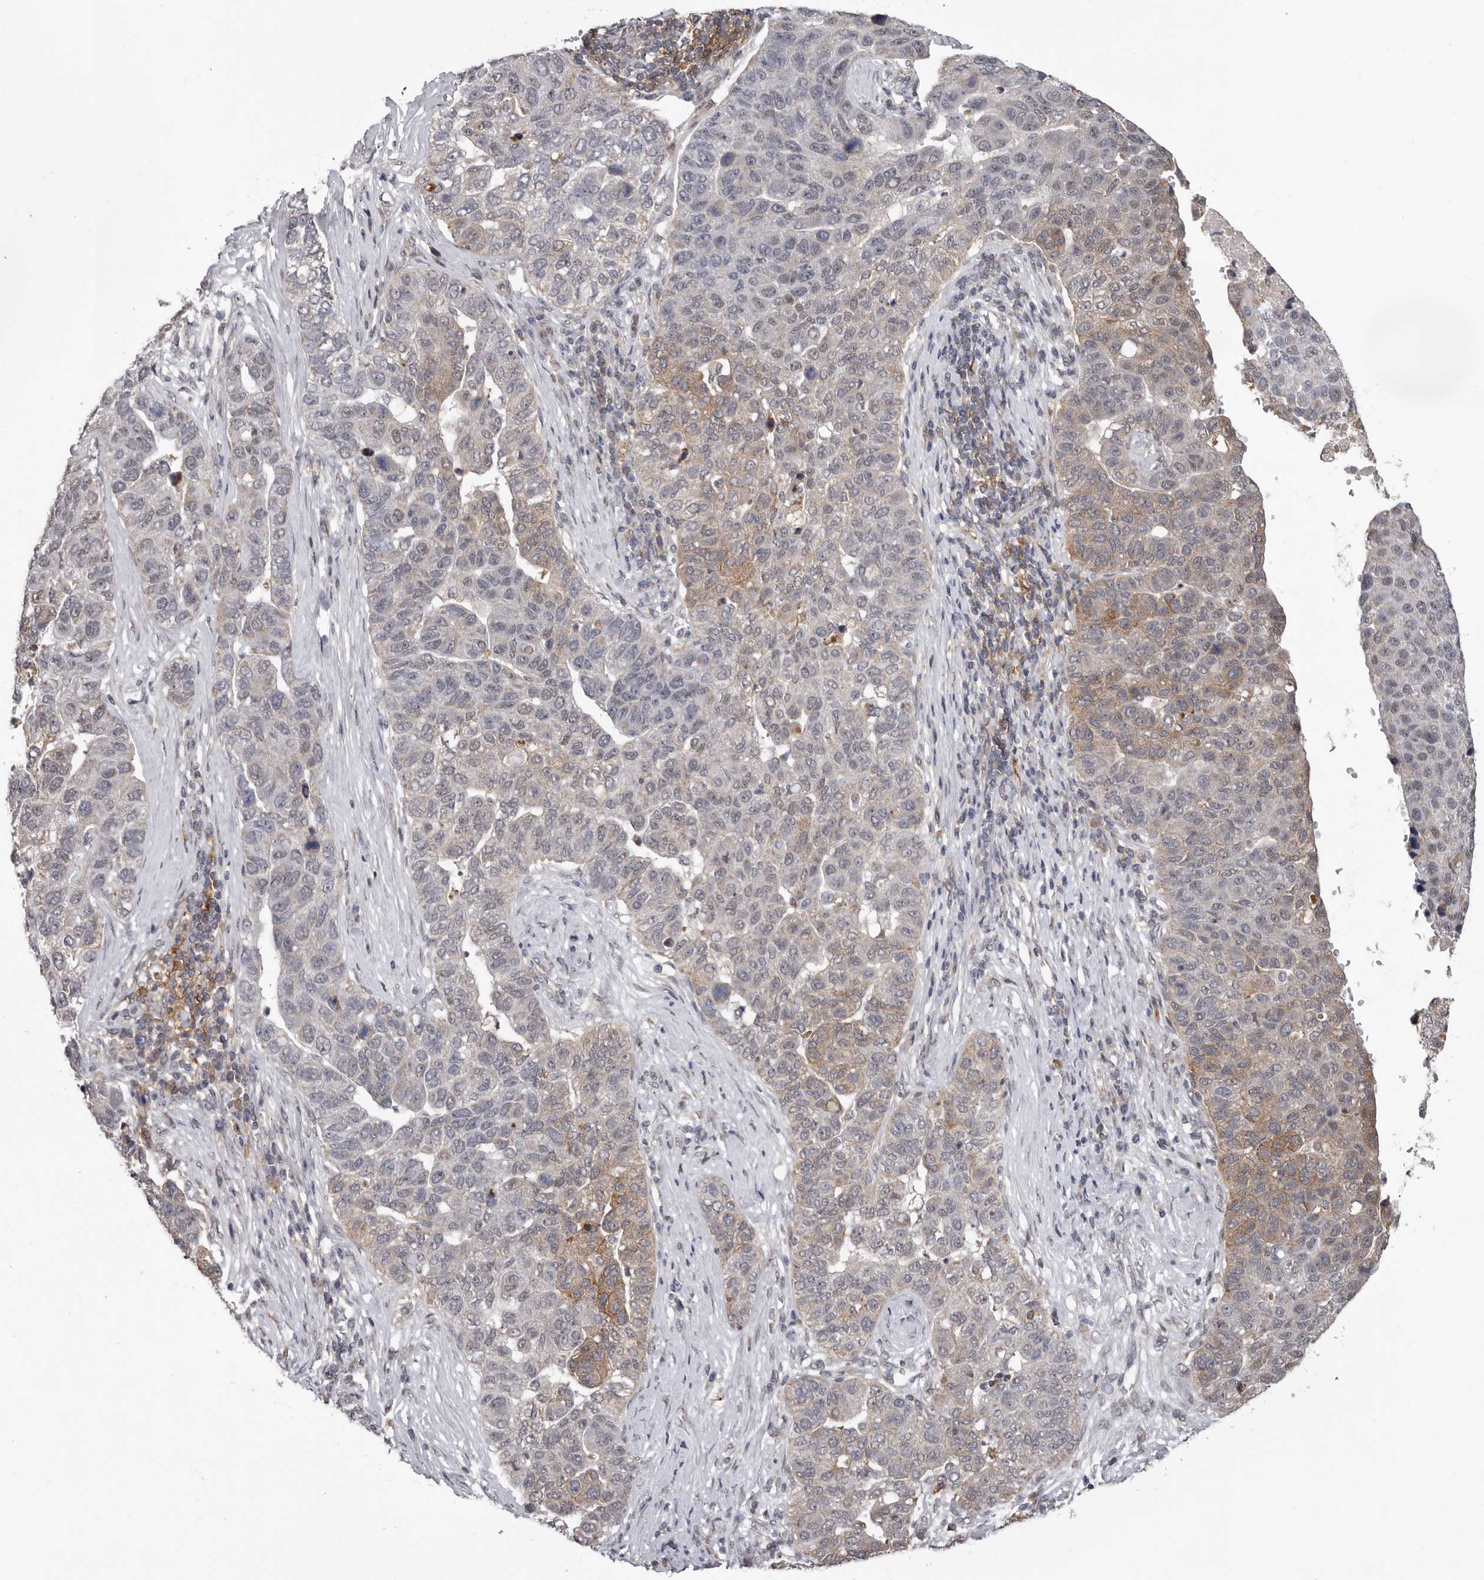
{"staining": {"intensity": "moderate", "quantity": "<25%", "location": "cytoplasmic/membranous"}, "tissue": "pancreatic cancer", "cell_type": "Tumor cells", "image_type": "cancer", "snomed": [{"axis": "morphology", "description": "Adenocarcinoma, NOS"}, {"axis": "topography", "description": "Pancreas"}], "caption": "The micrograph exhibits a brown stain indicating the presence of a protein in the cytoplasmic/membranous of tumor cells in pancreatic cancer.", "gene": "MOGAT2", "patient": {"sex": "female", "age": 61}}